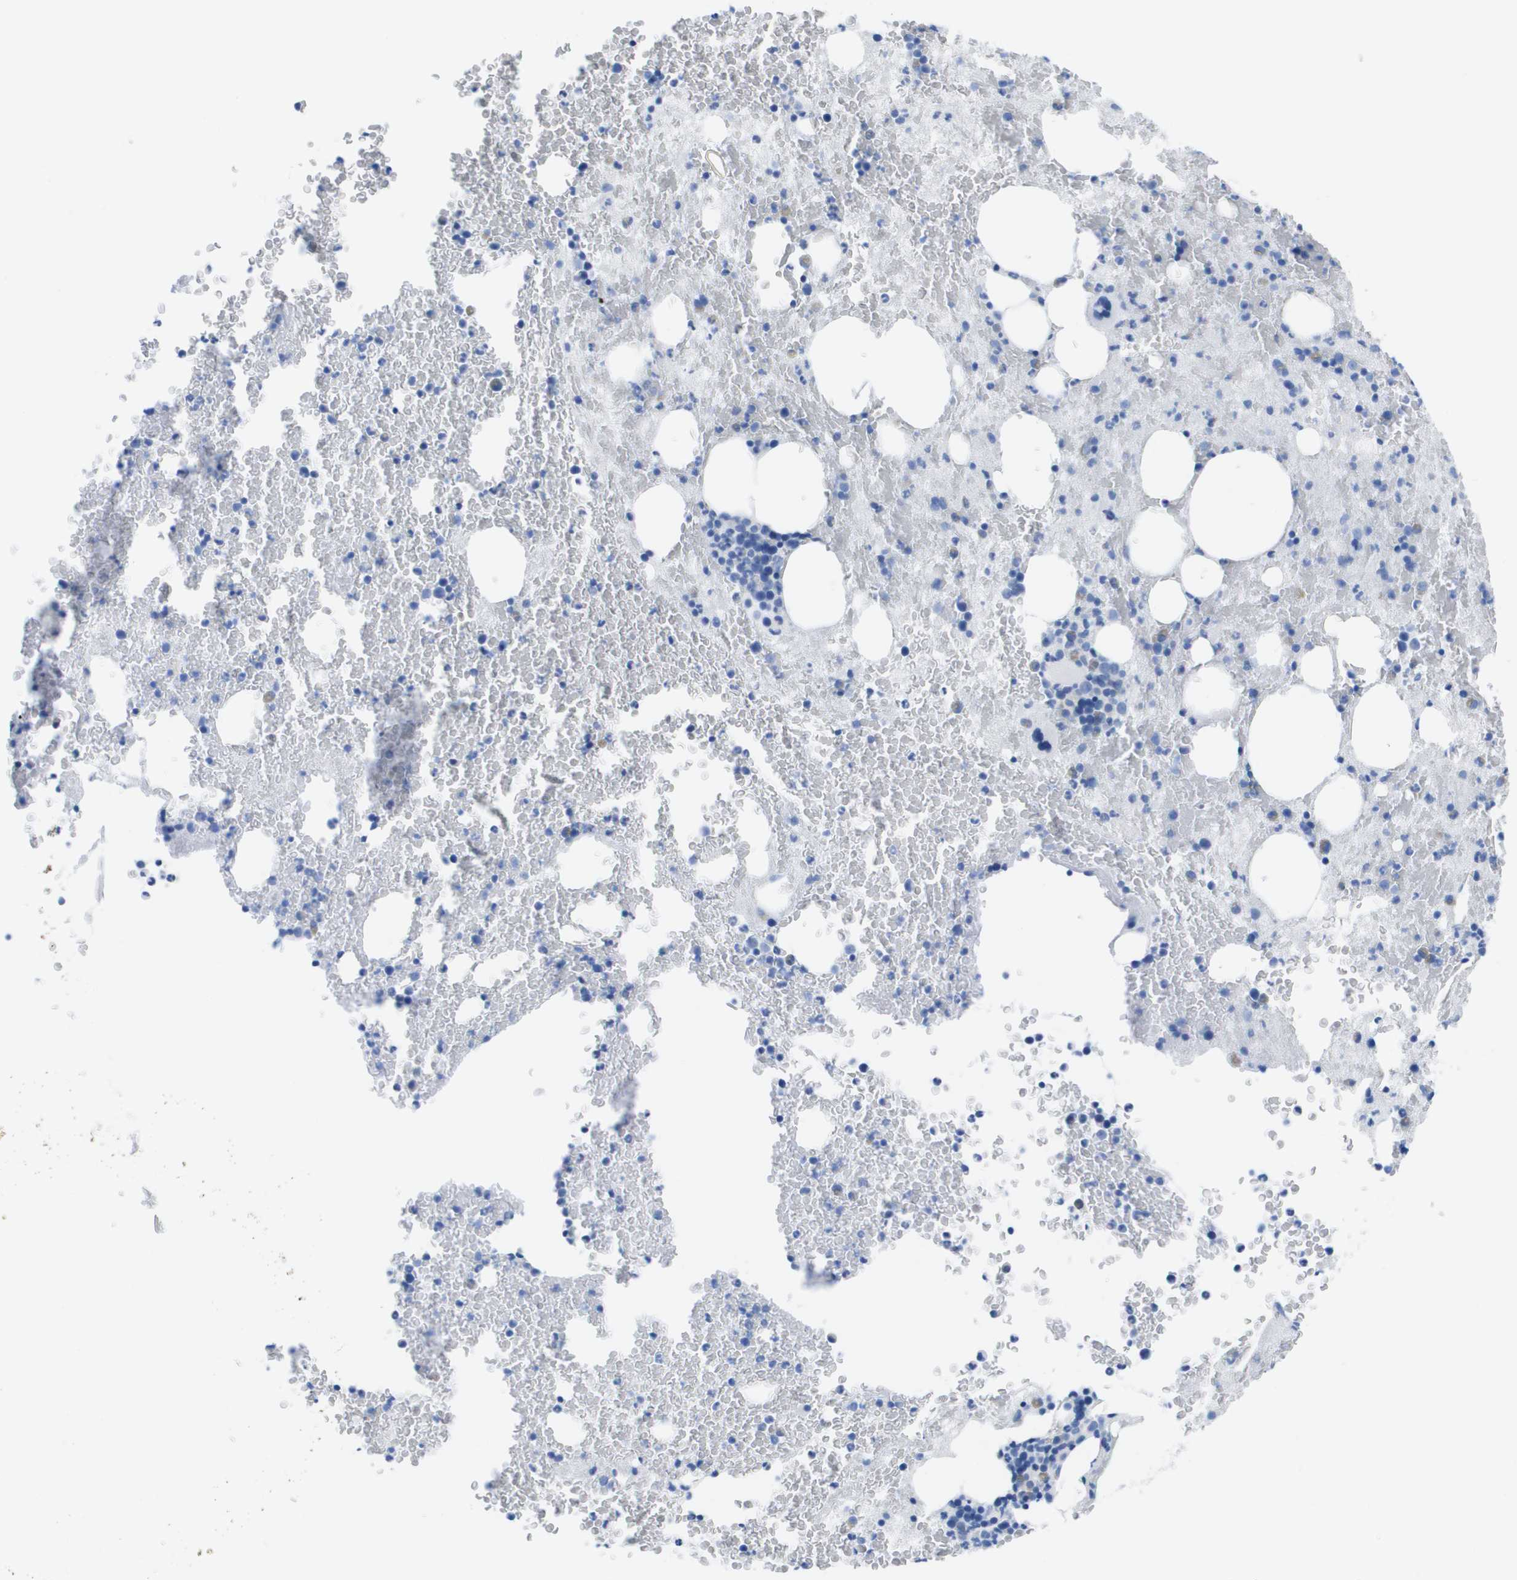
{"staining": {"intensity": "weak", "quantity": "<25%", "location": "cytoplasmic/membranous"}, "tissue": "bone marrow", "cell_type": "Hematopoietic cells", "image_type": "normal", "snomed": [{"axis": "morphology", "description": "Normal tissue, NOS"}, {"axis": "morphology", "description": "Inflammation, NOS"}, {"axis": "topography", "description": "Bone marrow"}], "caption": "Immunohistochemistry (IHC) histopathology image of benign bone marrow: human bone marrow stained with DAB (3,3'-diaminobenzidine) shows no significant protein expression in hematopoietic cells.", "gene": "KCNA3", "patient": {"sex": "male", "age": 63}}